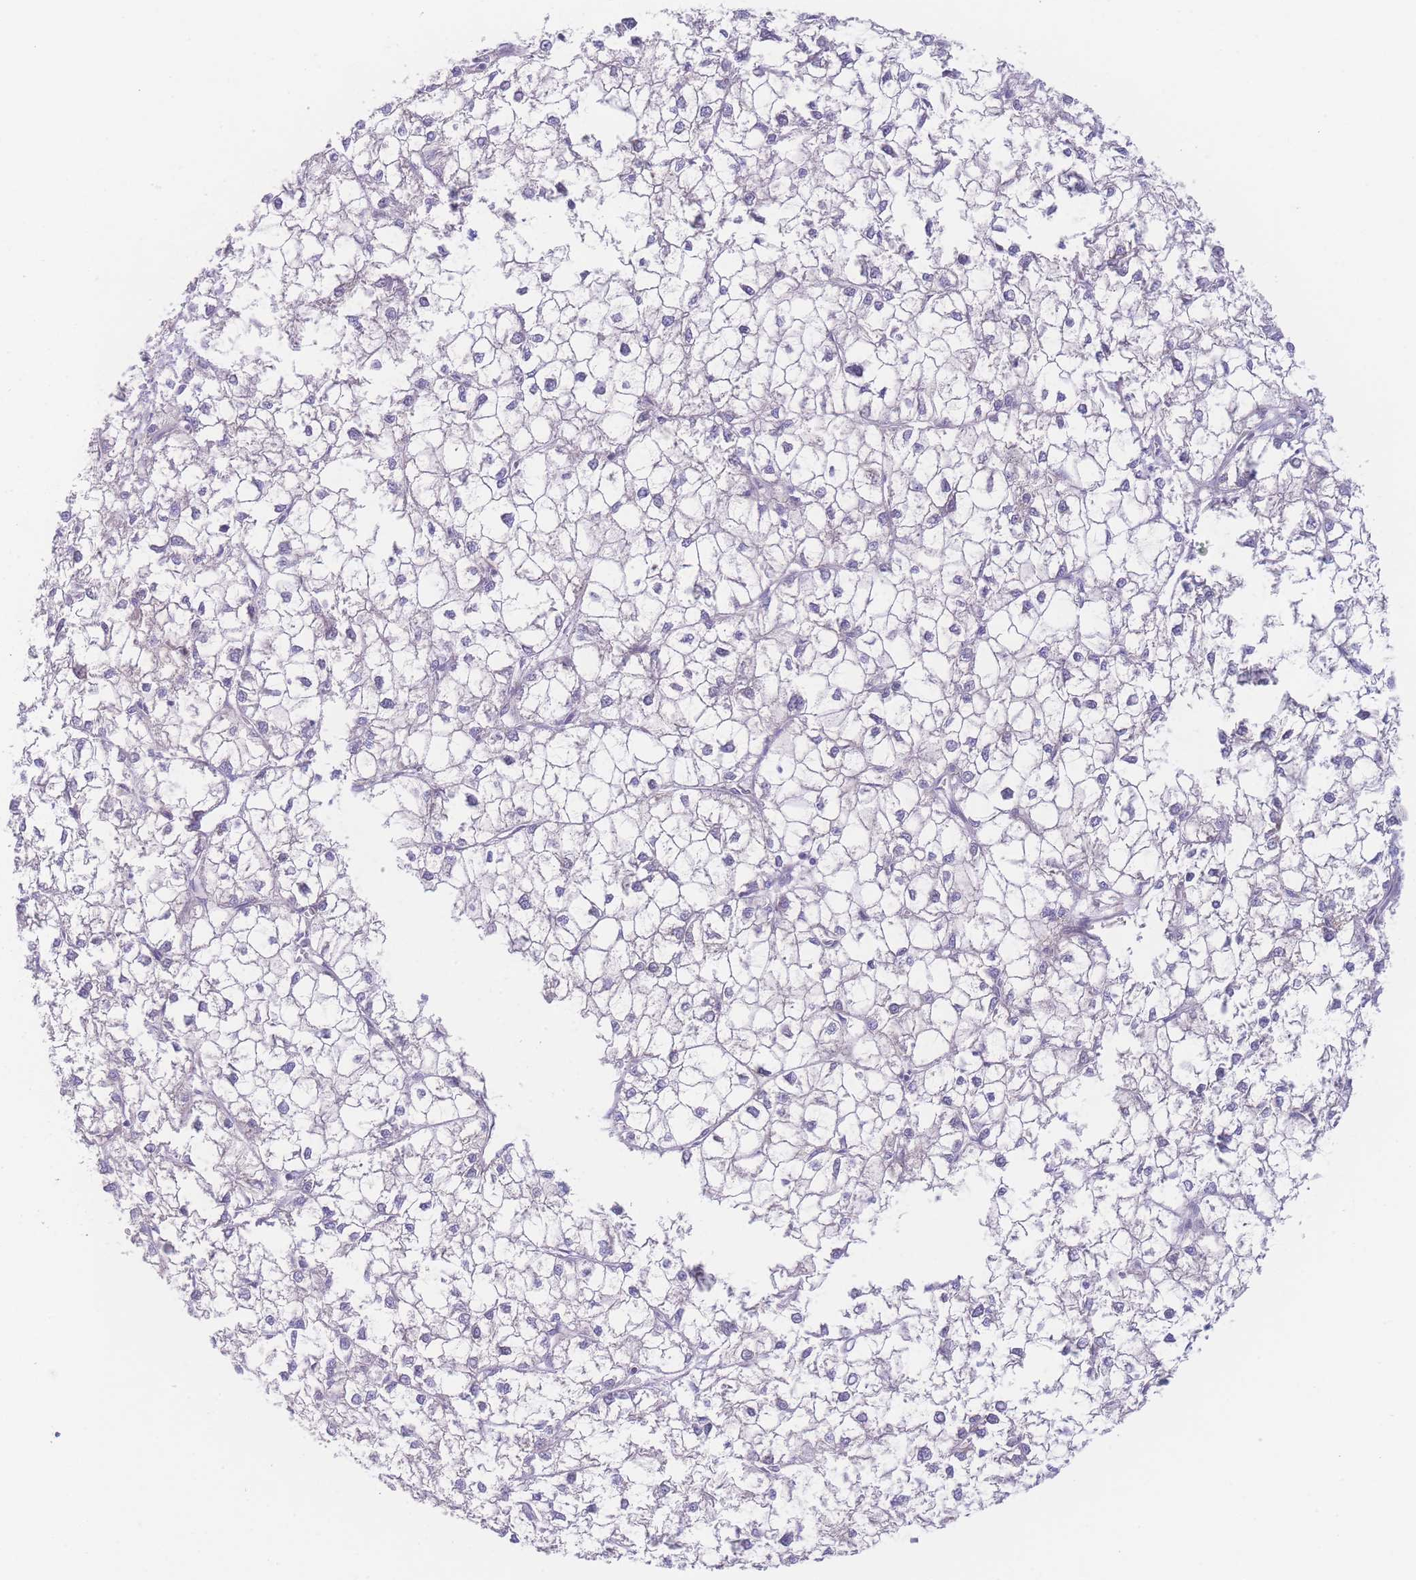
{"staining": {"intensity": "negative", "quantity": "none", "location": "none"}, "tissue": "liver cancer", "cell_type": "Tumor cells", "image_type": "cancer", "snomed": [{"axis": "morphology", "description": "Carcinoma, Hepatocellular, NOS"}, {"axis": "topography", "description": "Liver"}], "caption": "IHC image of liver cancer stained for a protein (brown), which demonstrates no staining in tumor cells.", "gene": "NBEAL1", "patient": {"sex": "female", "age": 43}}